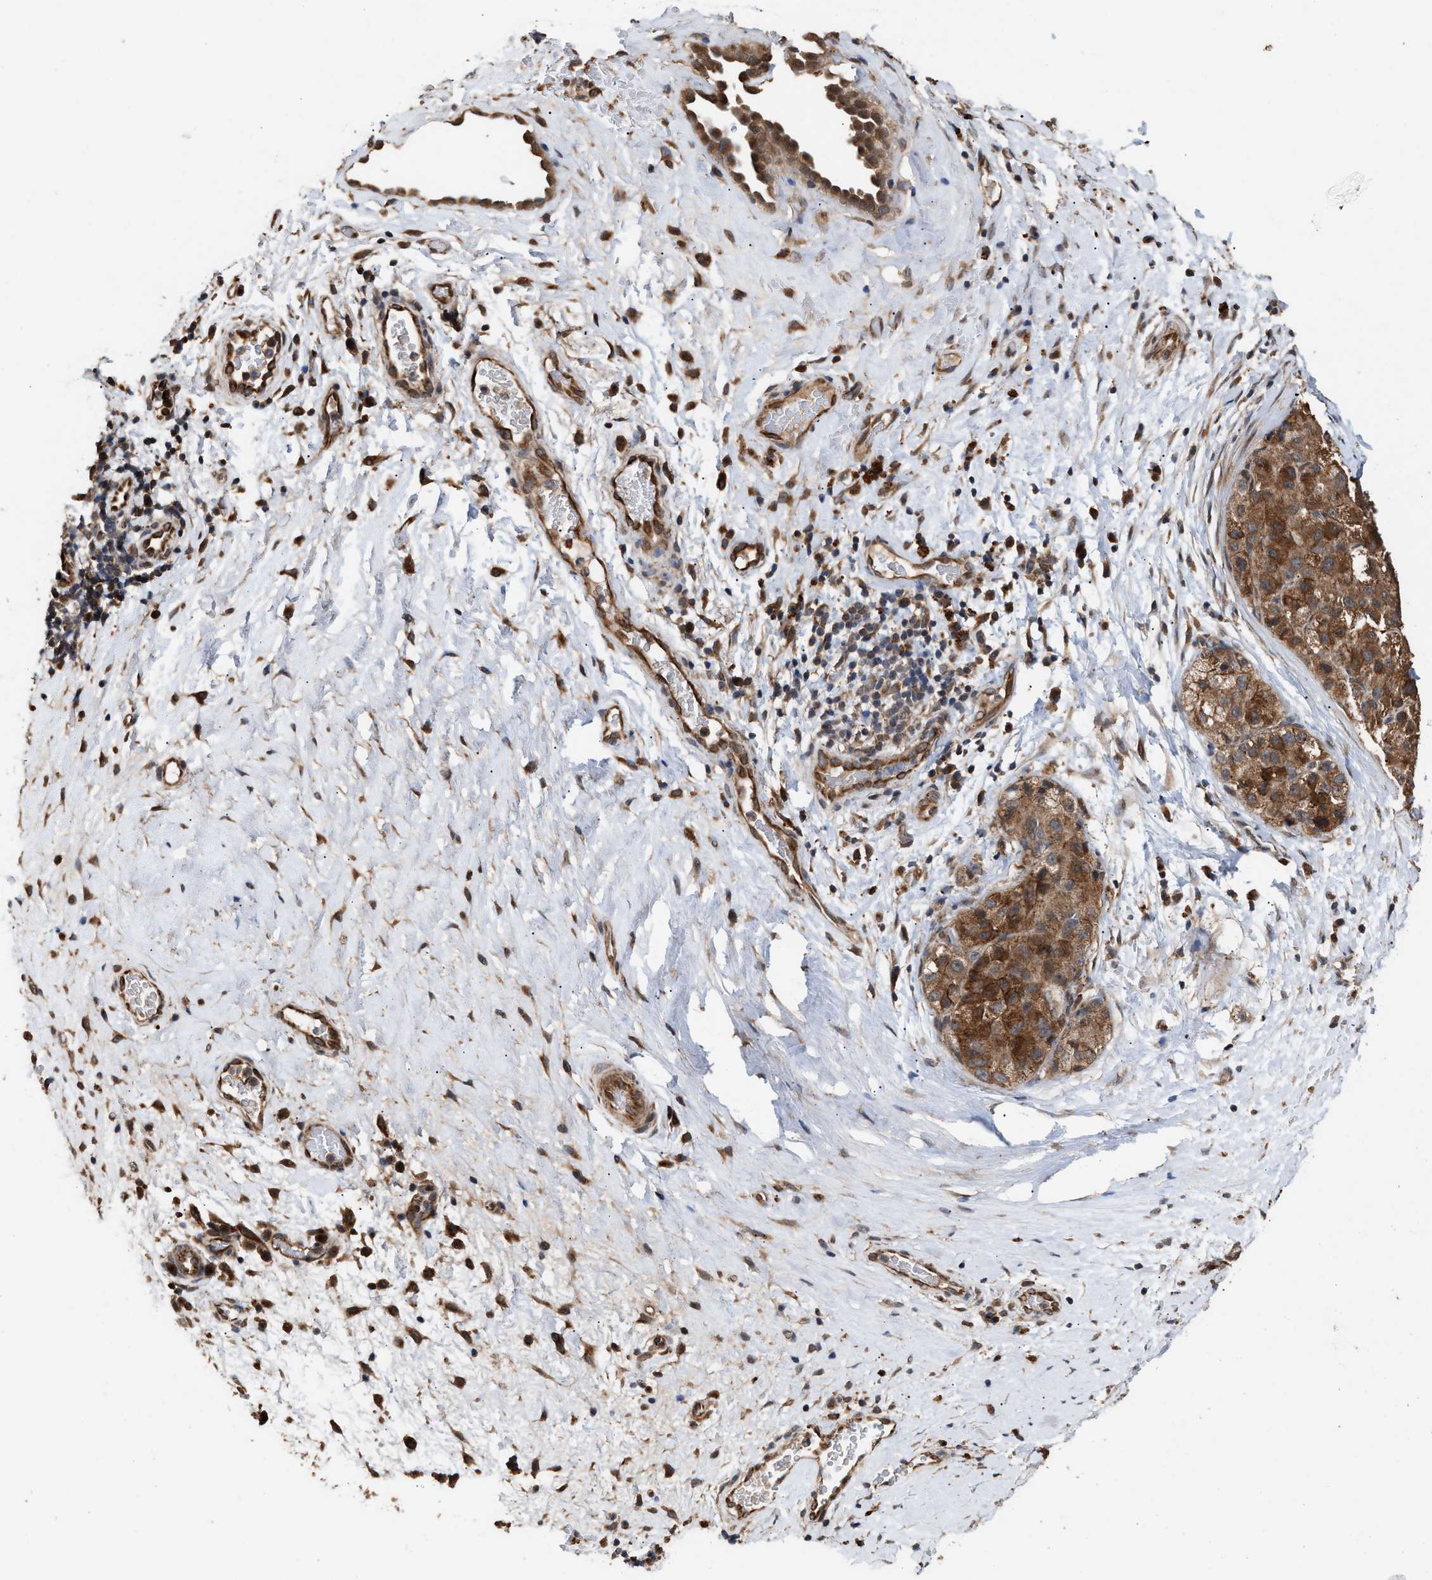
{"staining": {"intensity": "moderate", "quantity": ">75%", "location": "cytoplasmic/membranous"}, "tissue": "liver cancer", "cell_type": "Tumor cells", "image_type": "cancer", "snomed": [{"axis": "morphology", "description": "Carcinoma, Hepatocellular, NOS"}, {"axis": "topography", "description": "Liver"}], "caption": "Immunohistochemical staining of liver hepatocellular carcinoma reveals medium levels of moderate cytoplasmic/membranous protein staining in approximately >75% of tumor cells.", "gene": "ZNHIT6", "patient": {"sex": "male", "age": 80}}